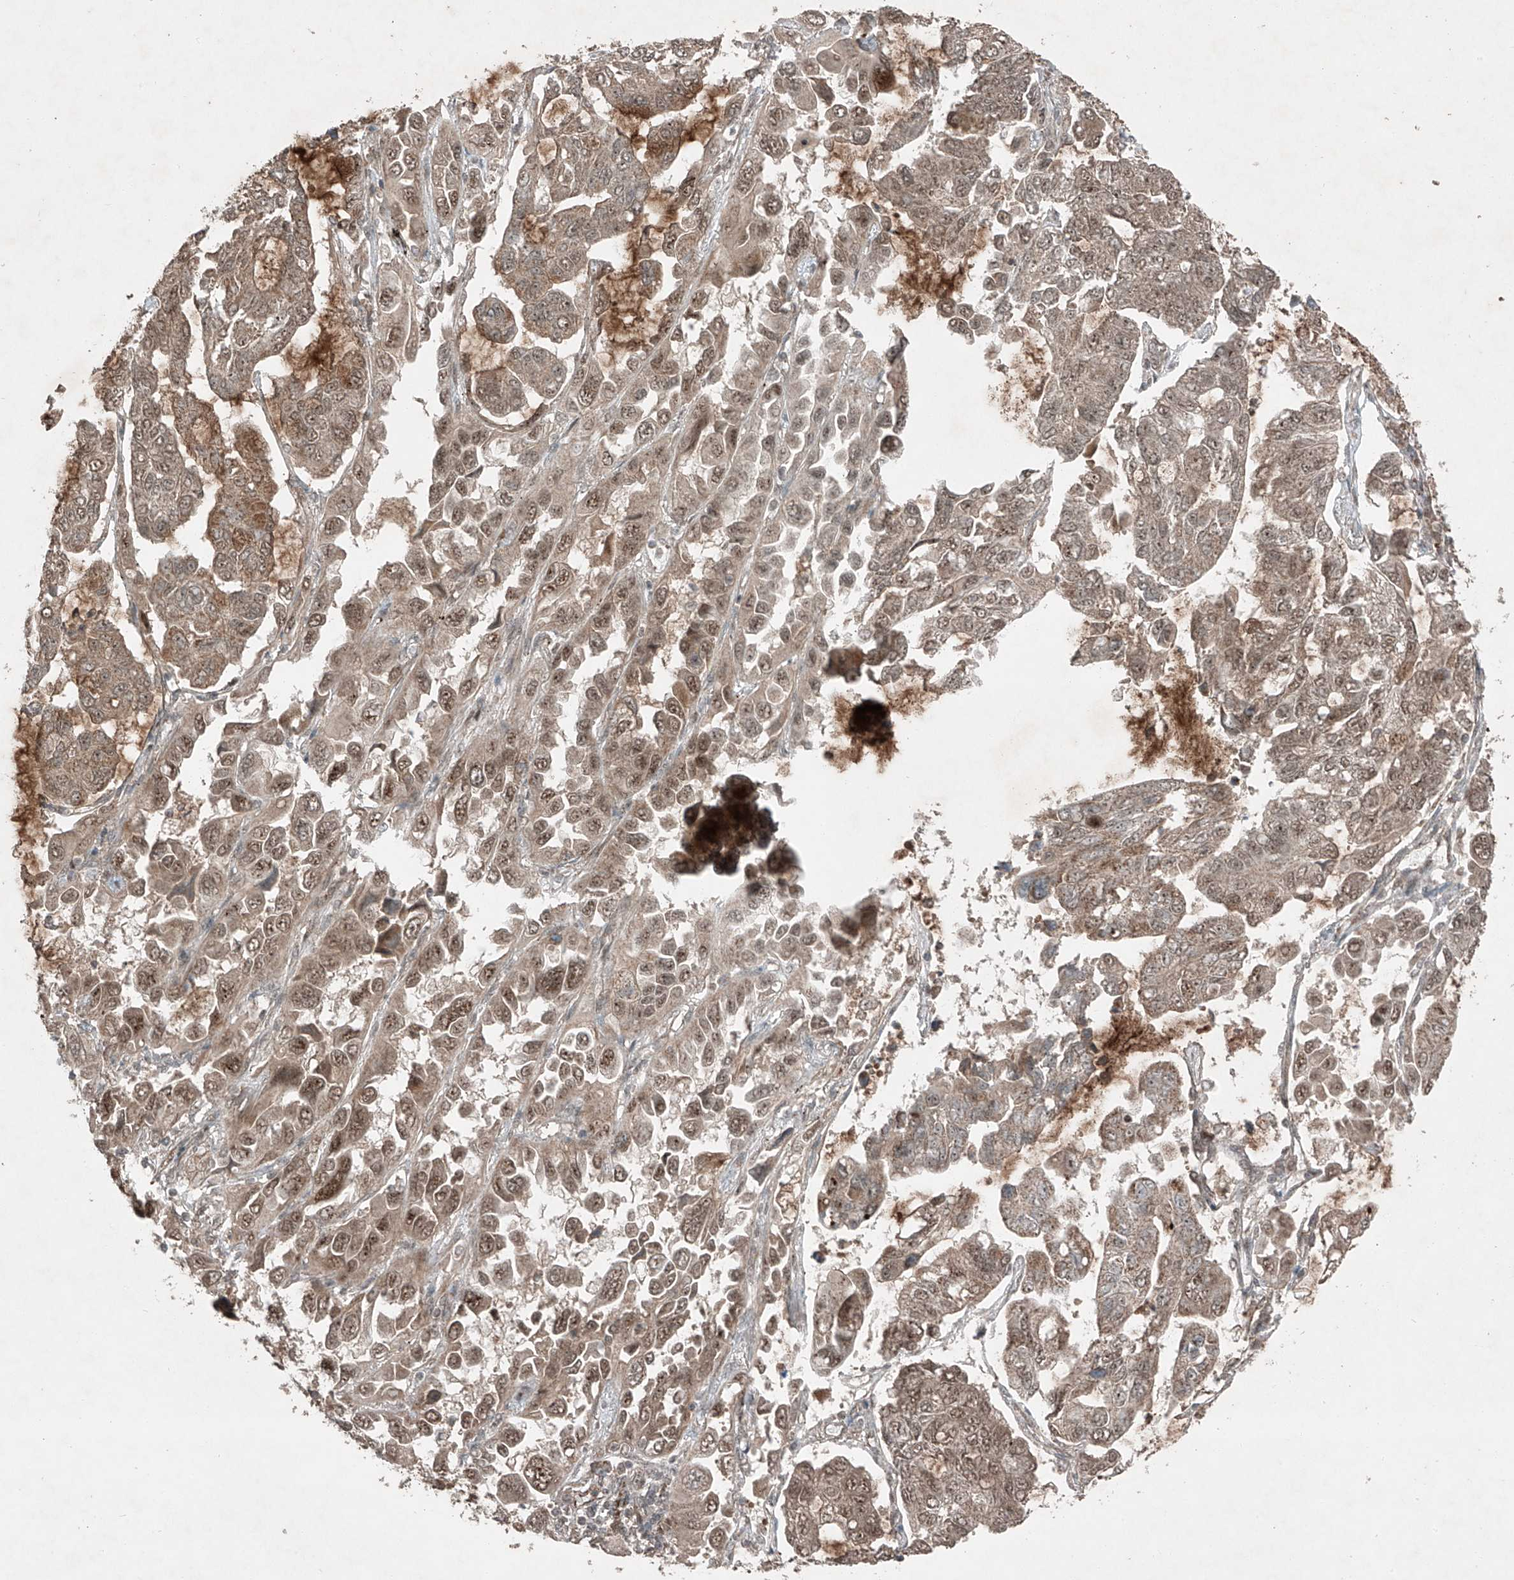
{"staining": {"intensity": "moderate", "quantity": "25%-75%", "location": "cytoplasmic/membranous,nuclear"}, "tissue": "lung cancer", "cell_type": "Tumor cells", "image_type": "cancer", "snomed": [{"axis": "morphology", "description": "Adenocarcinoma, NOS"}, {"axis": "topography", "description": "Lung"}], "caption": "High-magnification brightfield microscopy of adenocarcinoma (lung) stained with DAB (brown) and counterstained with hematoxylin (blue). tumor cells exhibit moderate cytoplasmic/membranous and nuclear positivity is seen in approximately25%-75% of cells. Using DAB (brown) and hematoxylin (blue) stains, captured at high magnification using brightfield microscopy.", "gene": "ZNF620", "patient": {"sex": "male", "age": 64}}